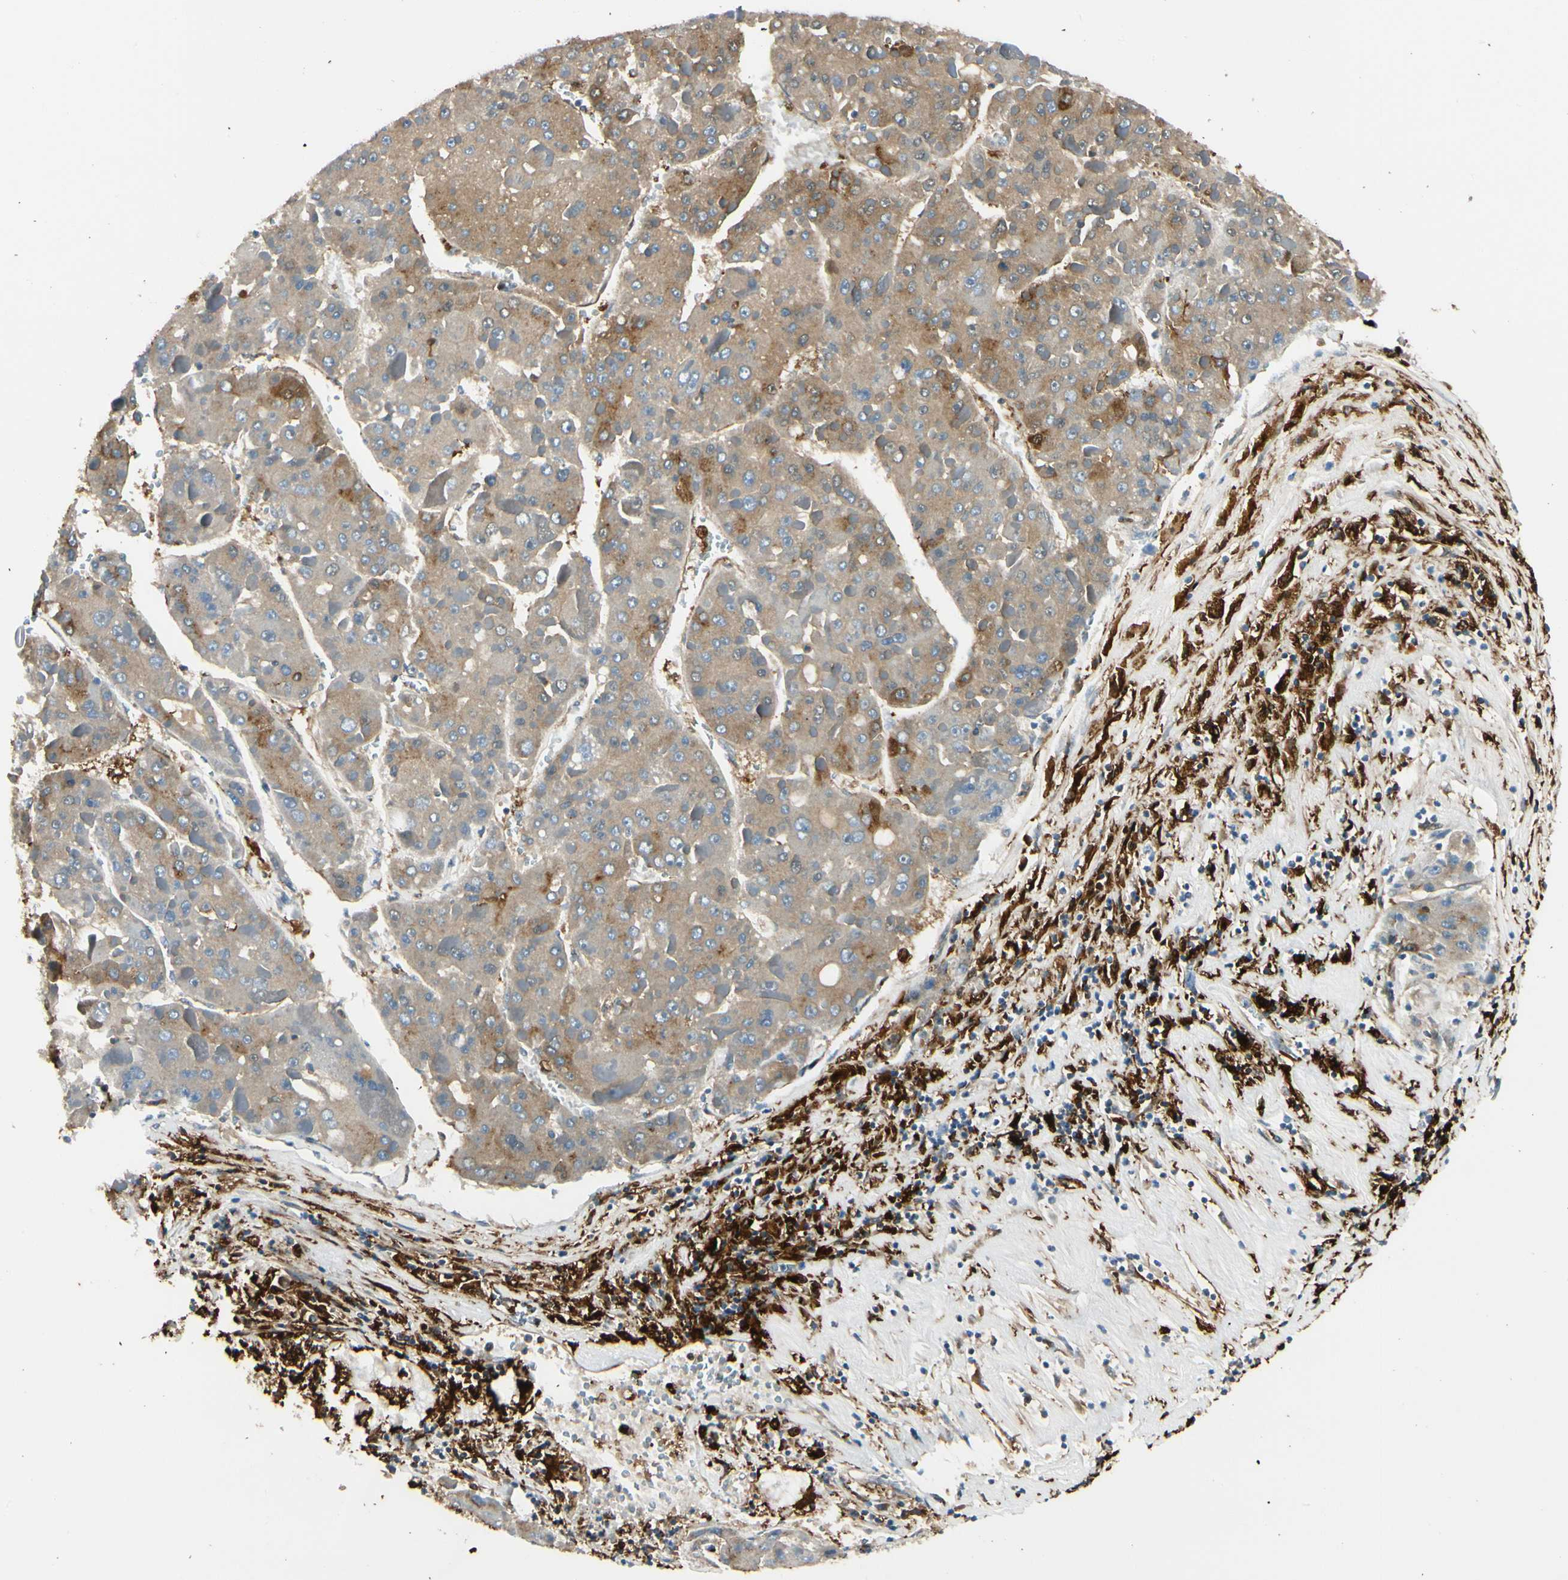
{"staining": {"intensity": "strong", "quantity": "<25%", "location": "cytoplasmic/membranous"}, "tissue": "liver cancer", "cell_type": "Tumor cells", "image_type": "cancer", "snomed": [{"axis": "morphology", "description": "Carcinoma, Hepatocellular, NOS"}, {"axis": "topography", "description": "Liver"}], "caption": "IHC (DAB) staining of hepatocellular carcinoma (liver) exhibits strong cytoplasmic/membranous protein staining in approximately <25% of tumor cells.", "gene": "FTH1", "patient": {"sex": "female", "age": 73}}